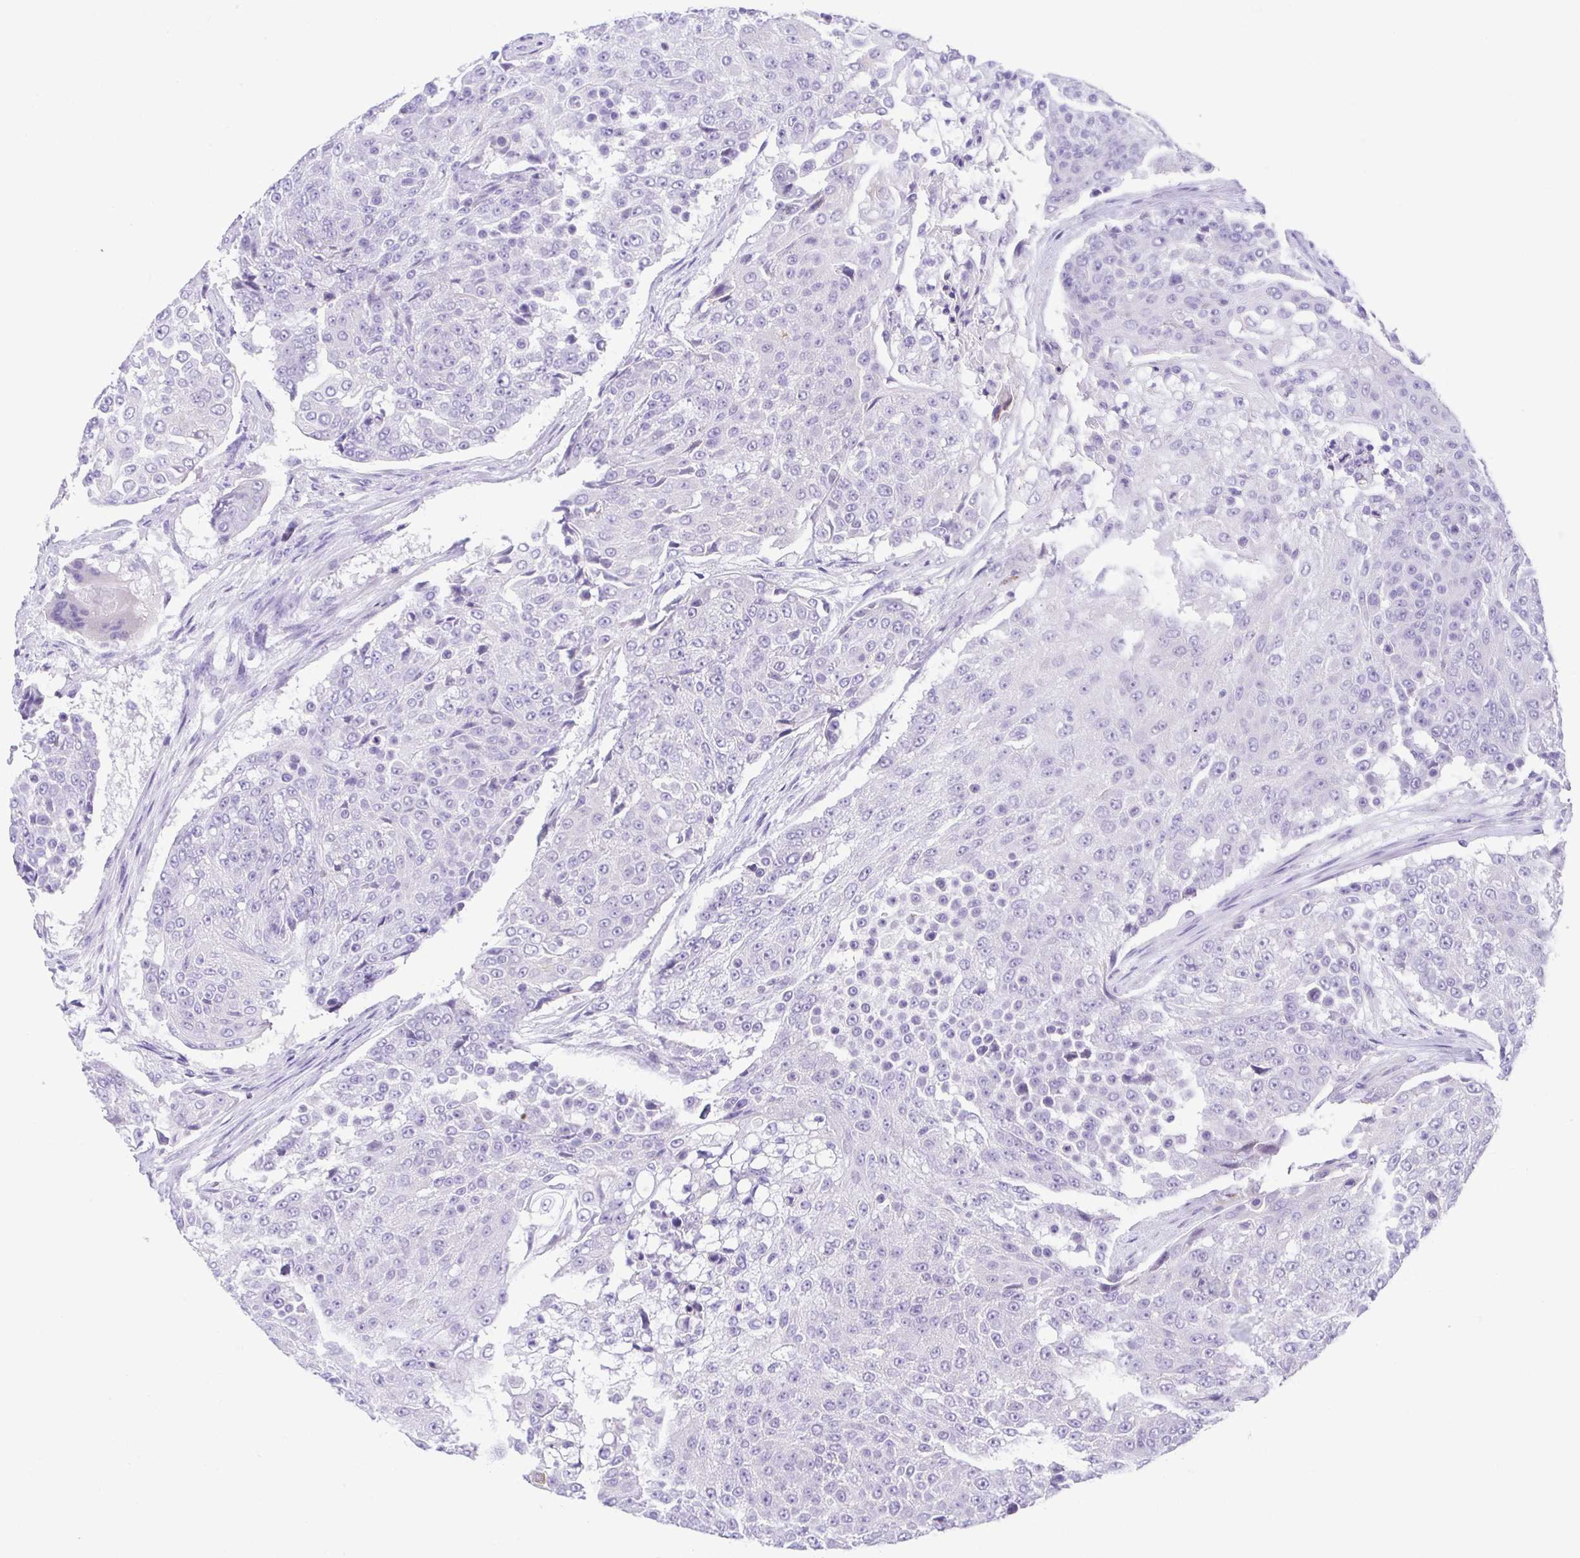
{"staining": {"intensity": "negative", "quantity": "none", "location": "none"}, "tissue": "urothelial cancer", "cell_type": "Tumor cells", "image_type": "cancer", "snomed": [{"axis": "morphology", "description": "Urothelial carcinoma, High grade"}, {"axis": "topography", "description": "Urinary bladder"}], "caption": "The micrograph displays no staining of tumor cells in urothelial carcinoma (high-grade).", "gene": "LUZP4", "patient": {"sex": "female", "age": 63}}